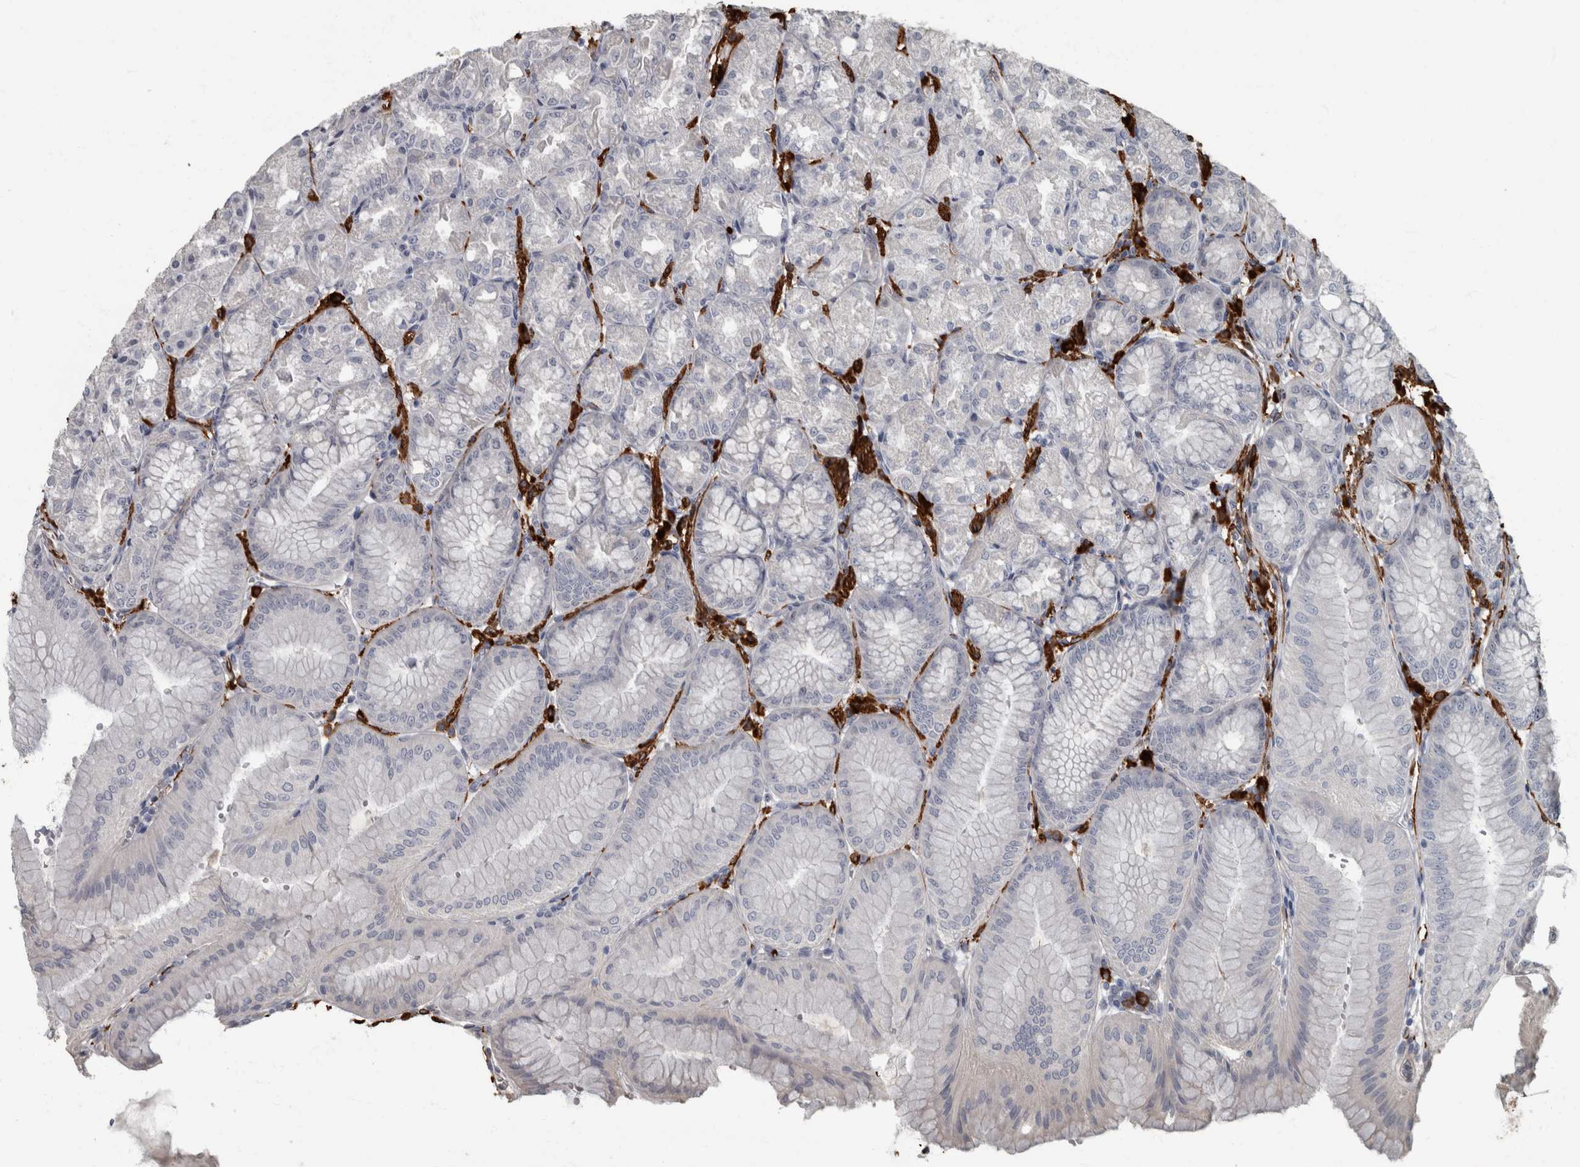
{"staining": {"intensity": "negative", "quantity": "none", "location": "none"}, "tissue": "stomach", "cell_type": "Glandular cells", "image_type": "normal", "snomed": [{"axis": "morphology", "description": "Normal tissue, NOS"}, {"axis": "topography", "description": "Stomach, lower"}], "caption": "This is a image of immunohistochemistry (IHC) staining of unremarkable stomach, which shows no staining in glandular cells. (Immunohistochemistry, brightfield microscopy, high magnification).", "gene": "MASTL", "patient": {"sex": "male", "age": 71}}